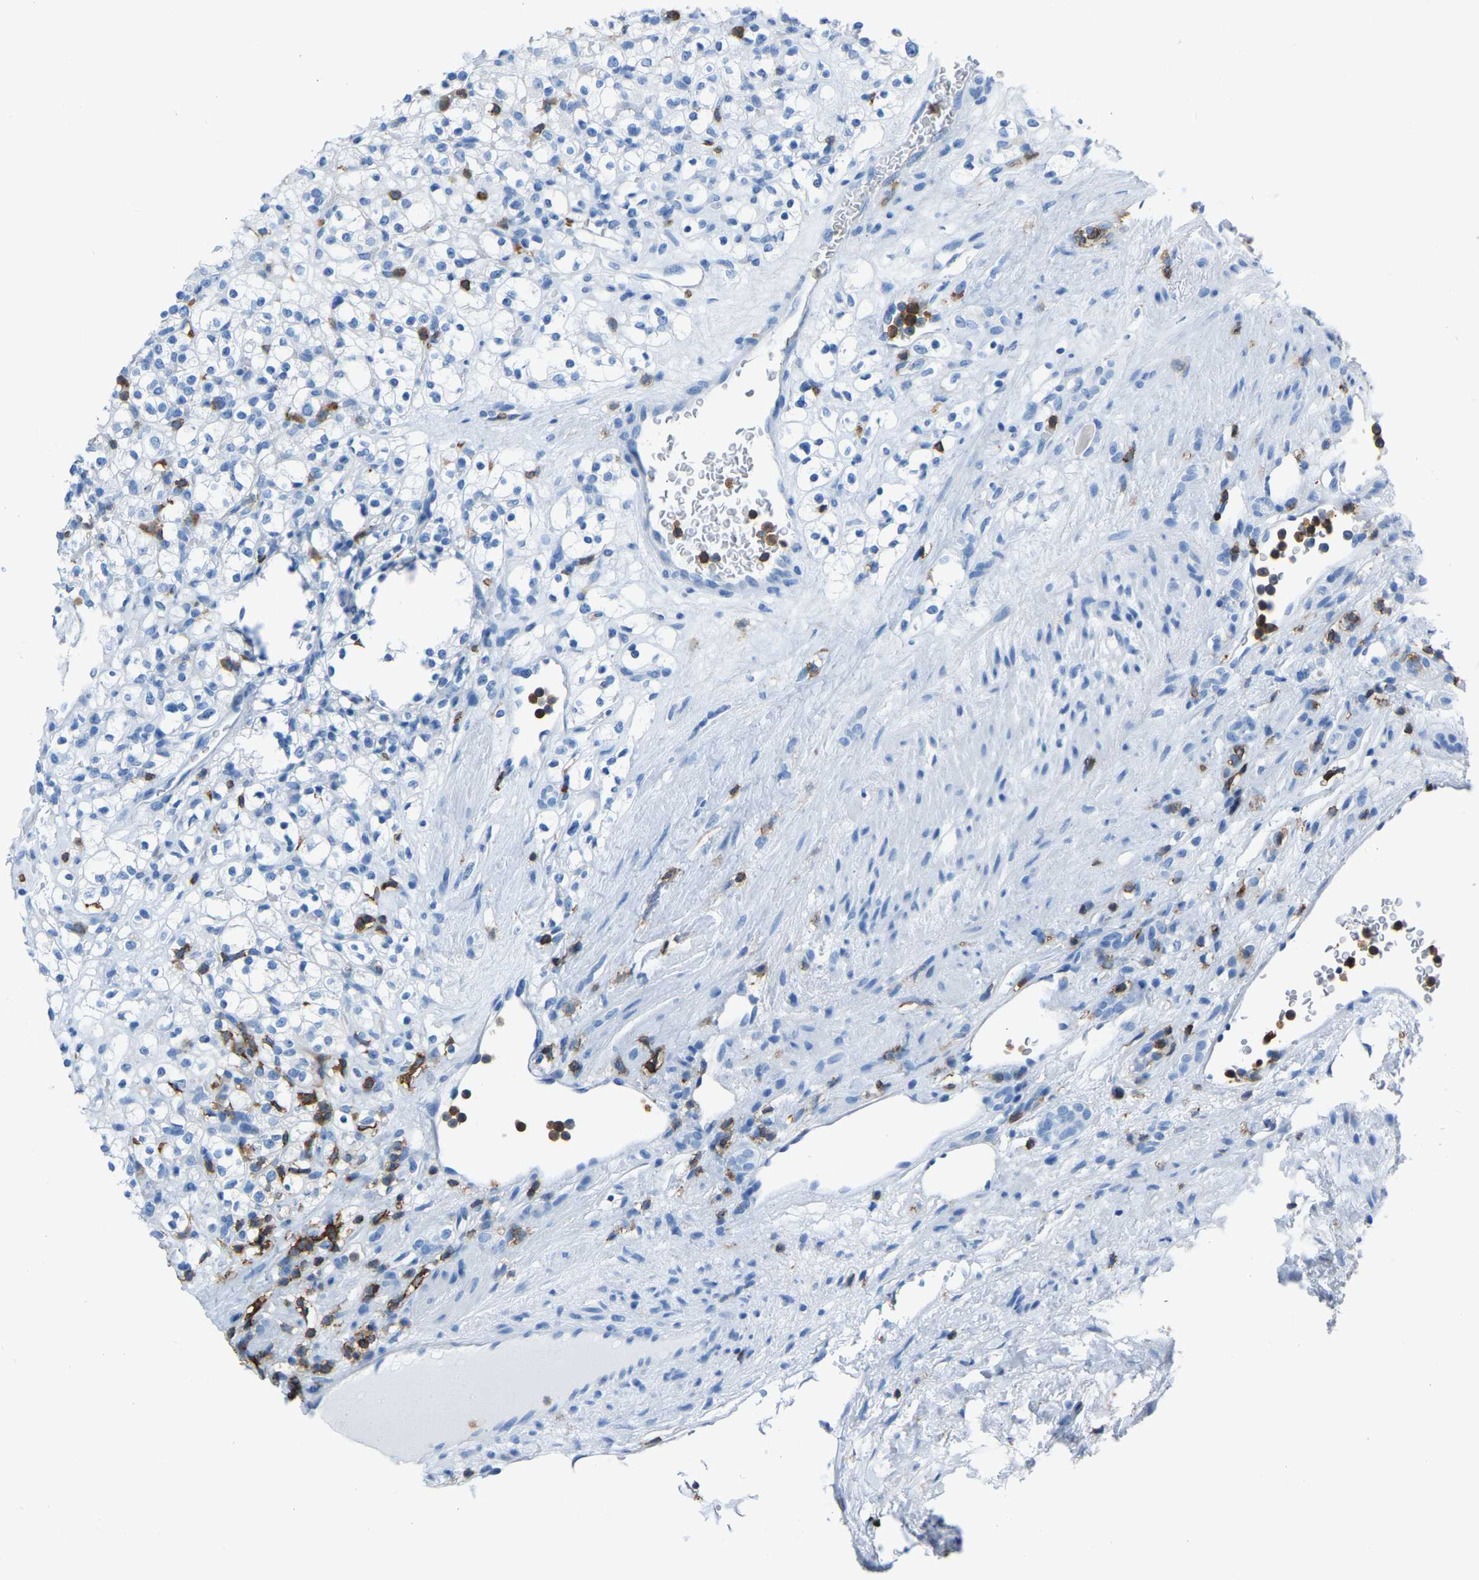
{"staining": {"intensity": "negative", "quantity": "none", "location": "none"}, "tissue": "renal cancer", "cell_type": "Tumor cells", "image_type": "cancer", "snomed": [{"axis": "morphology", "description": "Normal tissue, NOS"}, {"axis": "morphology", "description": "Adenocarcinoma, NOS"}, {"axis": "topography", "description": "Kidney"}], "caption": "Renal cancer was stained to show a protein in brown. There is no significant expression in tumor cells.", "gene": "LSP1", "patient": {"sex": "female", "age": 72}}